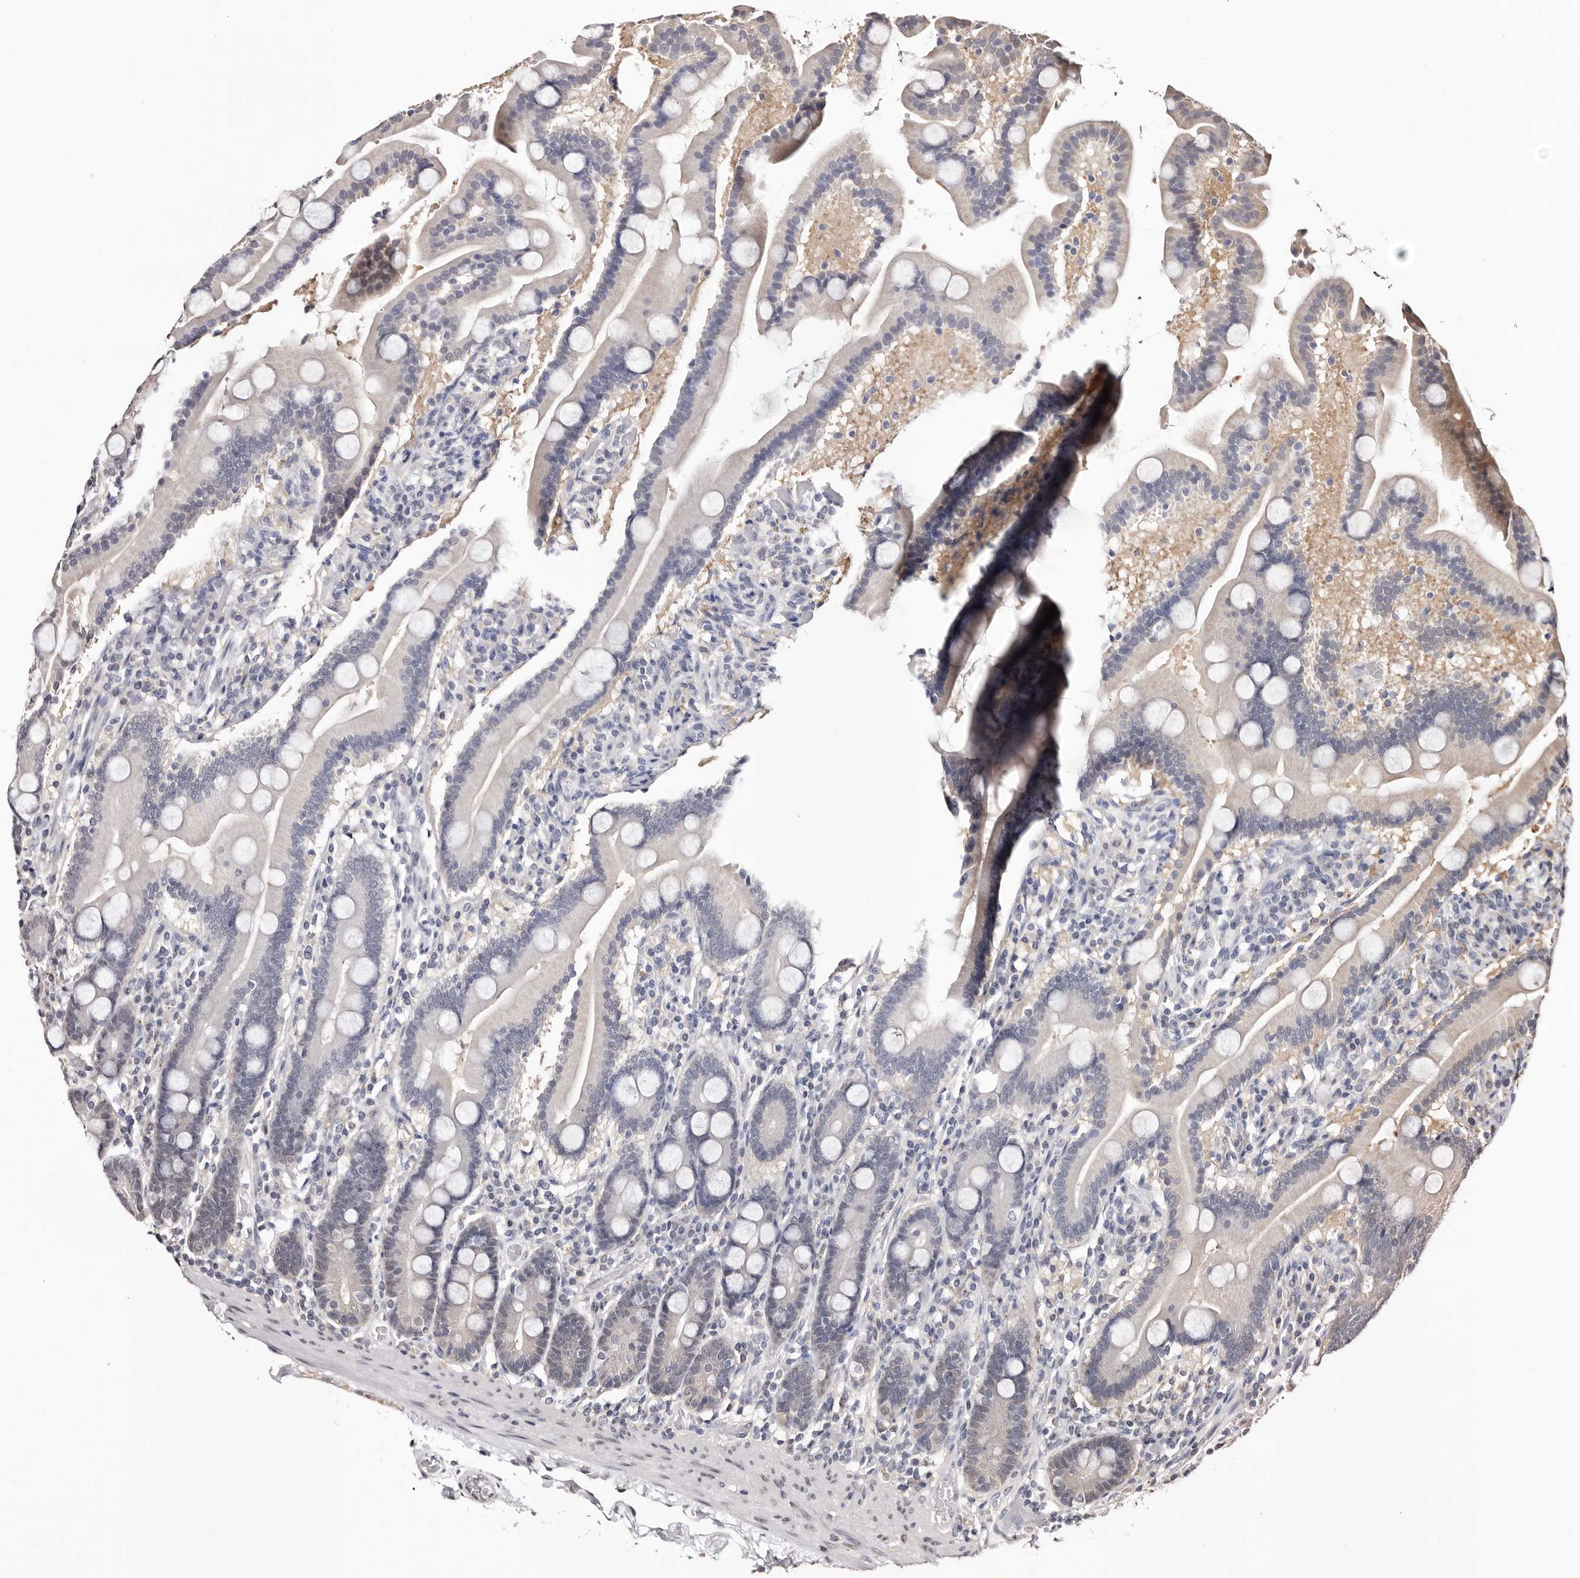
{"staining": {"intensity": "negative", "quantity": "none", "location": "none"}, "tissue": "duodenum", "cell_type": "Glandular cells", "image_type": "normal", "snomed": [{"axis": "morphology", "description": "Normal tissue, NOS"}, {"axis": "topography", "description": "Duodenum"}], "caption": "Duodenum was stained to show a protein in brown. There is no significant expression in glandular cells. Brightfield microscopy of IHC stained with DAB (brown) and hematoxylin (blue), captured at high magnification.", "gene": "TYW3", "patient": {"sex": "male", "age": 55}}